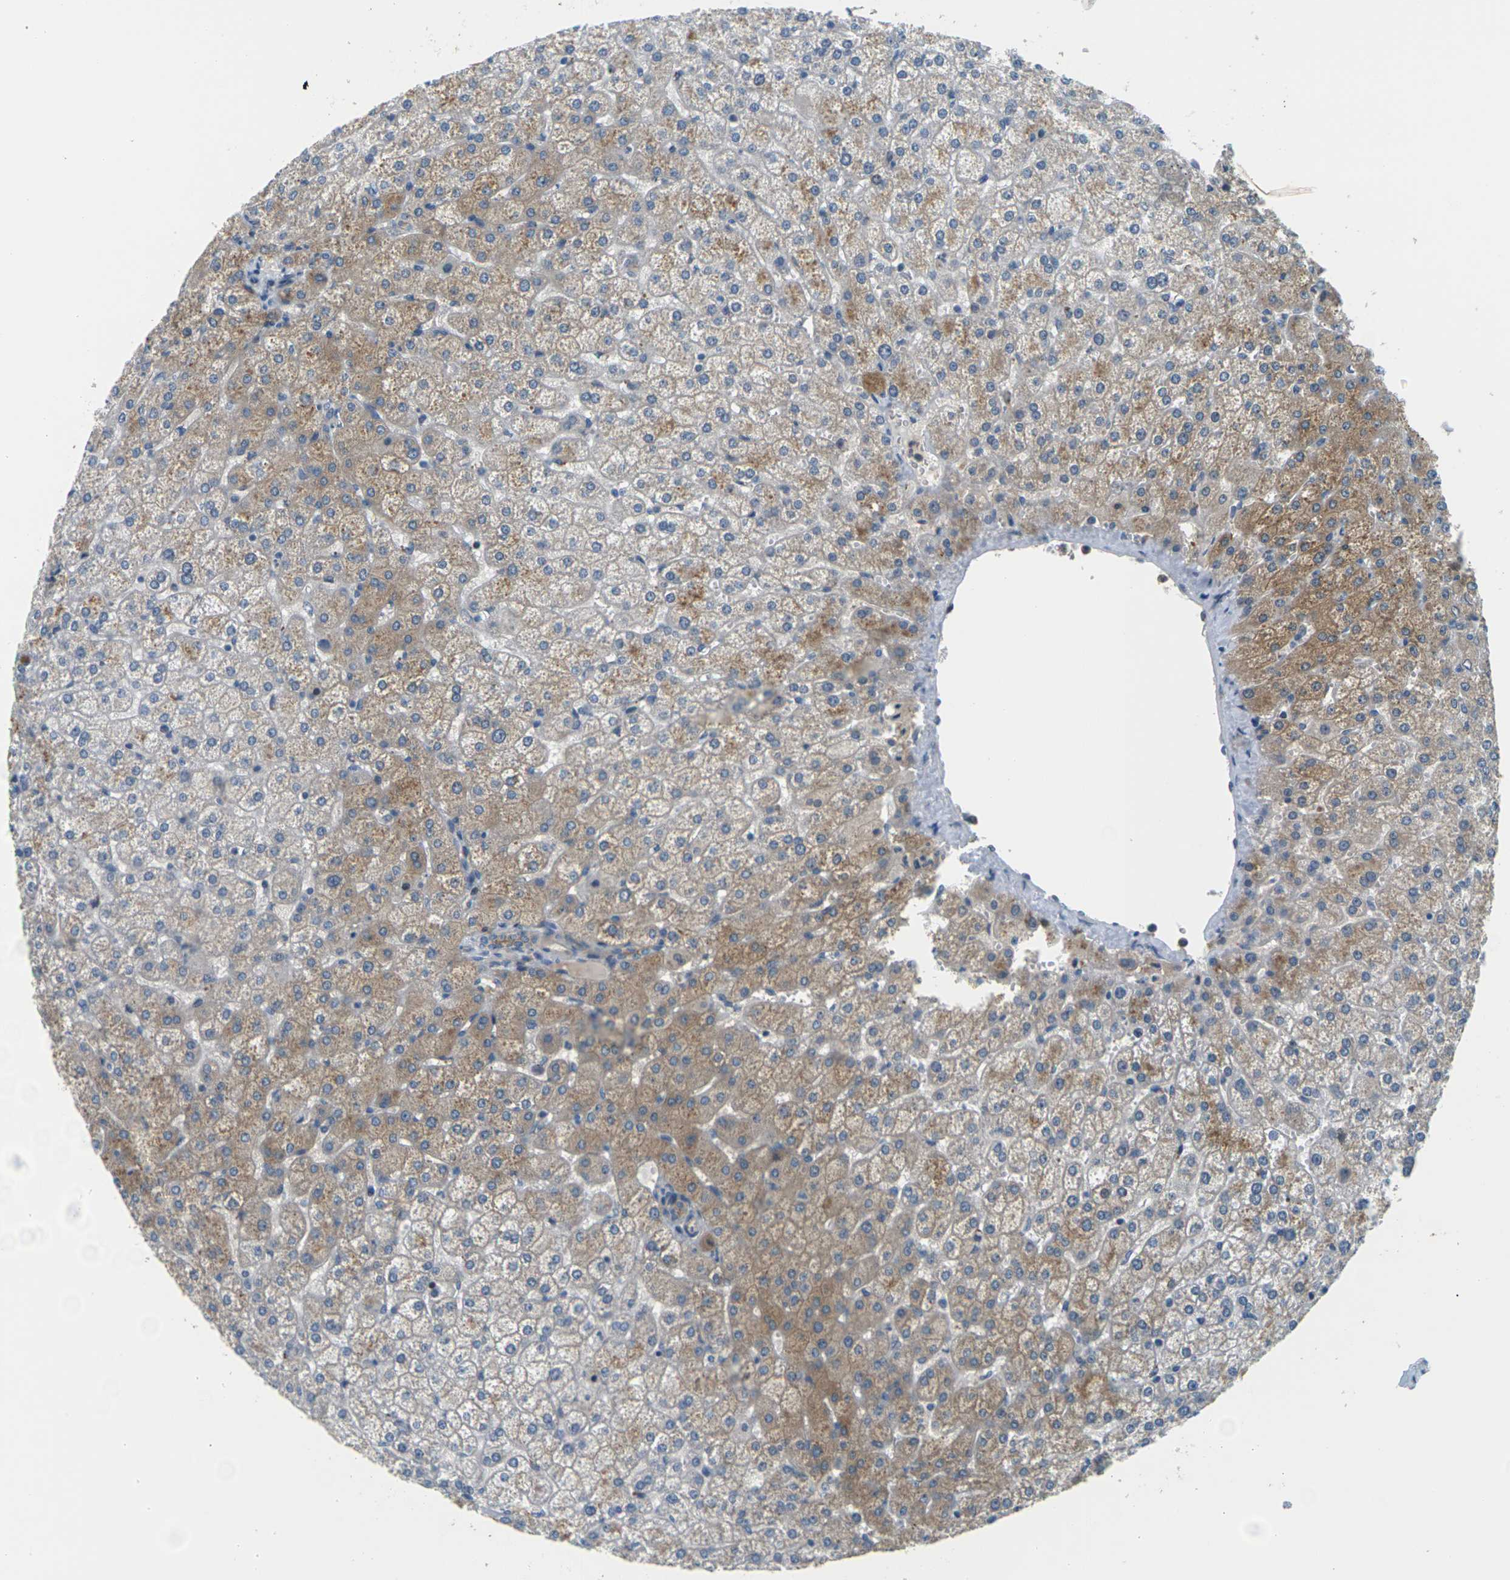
{"staining": {"intensity": "weak", "quantity": ">75%", "location": "cytoplasmic/membranous"}, "tissue": "liver", "cell_type": "Cholangiocytes", "image_type": "normal", "snomed": [{"axis": "morphology", "description": "Normal tissue, NOS"}, {"axis": "topography", "description": "Liver"}], "caption": "Protein staining by IHC displays weak cytoplasmic/membranous expression in about >75% of cholangiocytes in normal liver.", "gene": "SLC13A3", "patient": {"sex": "female", "age": 32}}